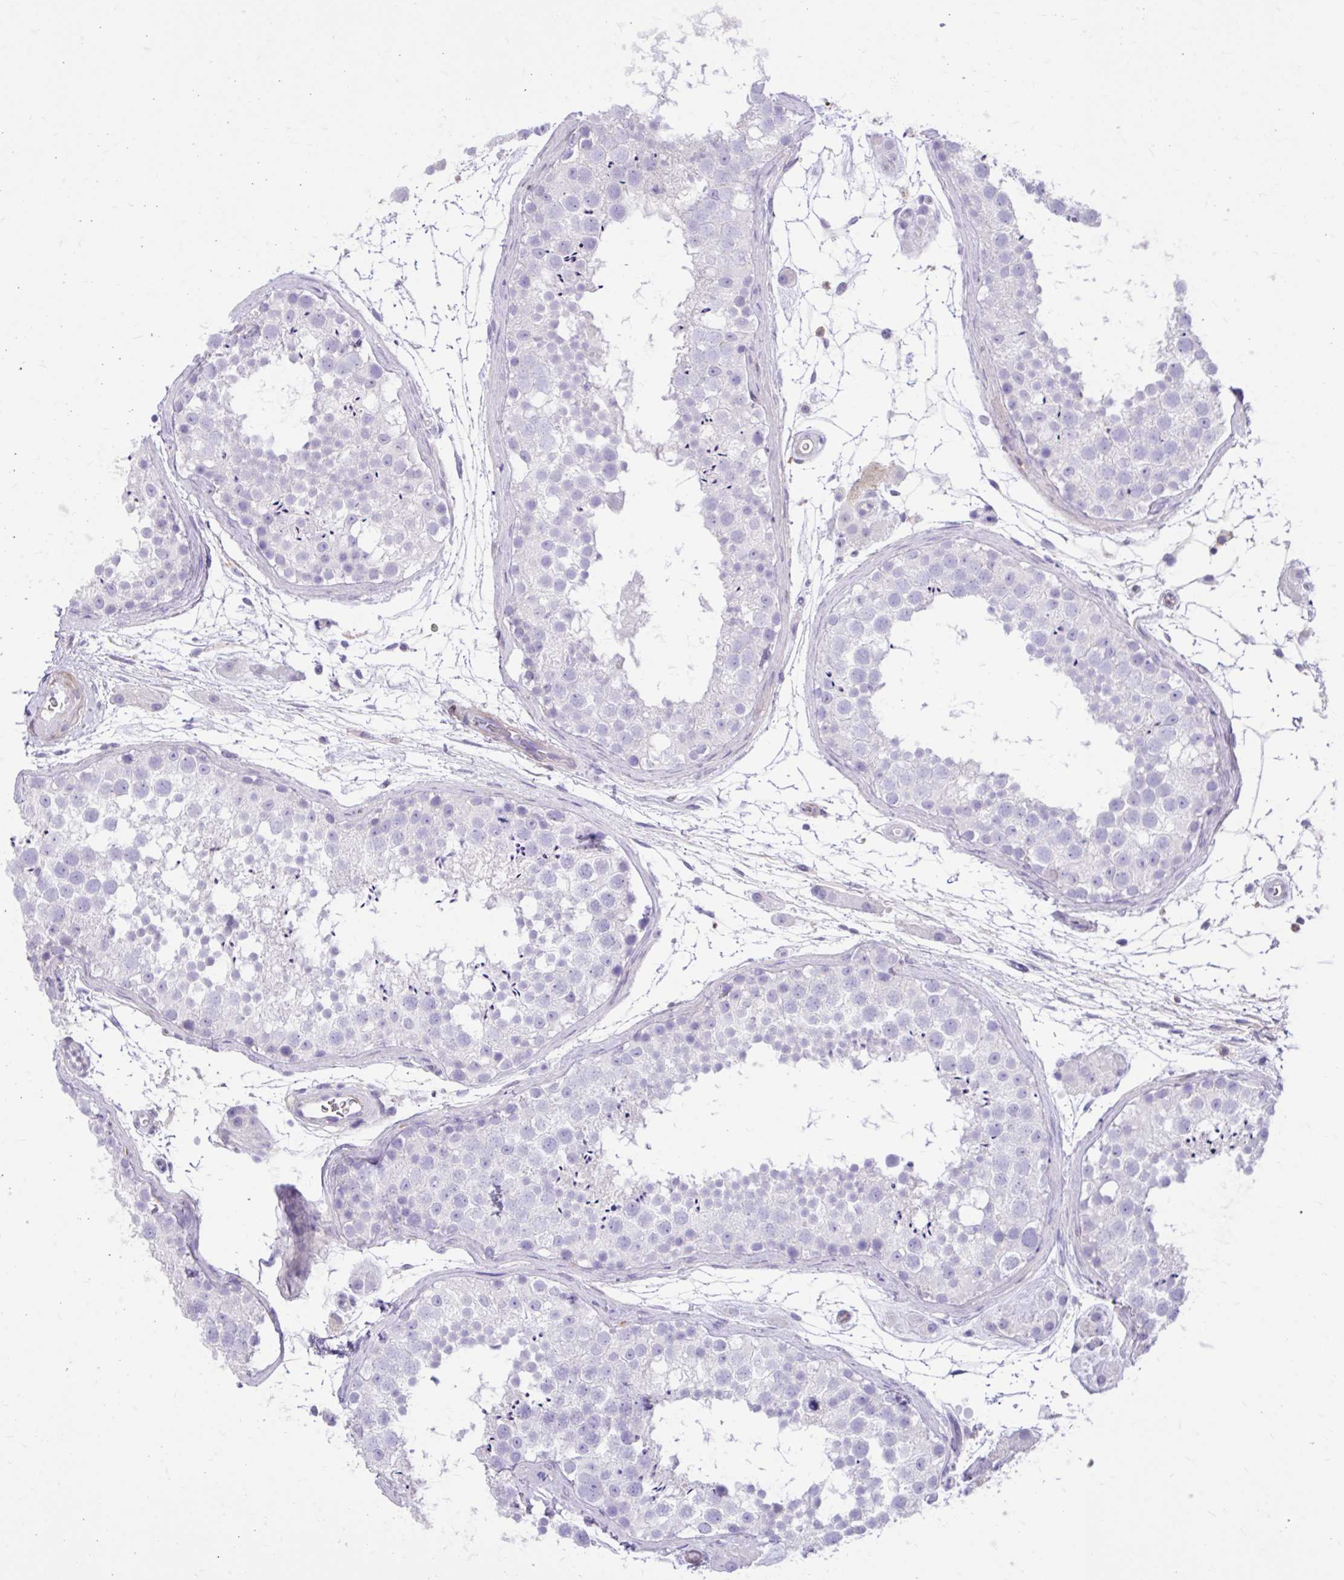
{"staining": {"intensity": "negative", "quantity": "none", "location": "none"}, "tissue": "testis", "cell_type": "Cells in seminiferous ducts", "image_type": "normal", "snomed": [{"axis": "morphology", "description": "Normal tissue, NOS"}, {"axis": "topography", "description": "Testis"}], "caption": "IHC photomicrograph of benign testis: human testis stained with DAB (3,3'-diaminobenzidine) reveals no significant protein staining in cells in seminiferous ducts. Brightfield microscopy of IHC stained with DAB (brown) and hematoxylin (blue), captured at high magnification.", "gene": "TLR7", "patient": {"sex": "male", "age": 41}}